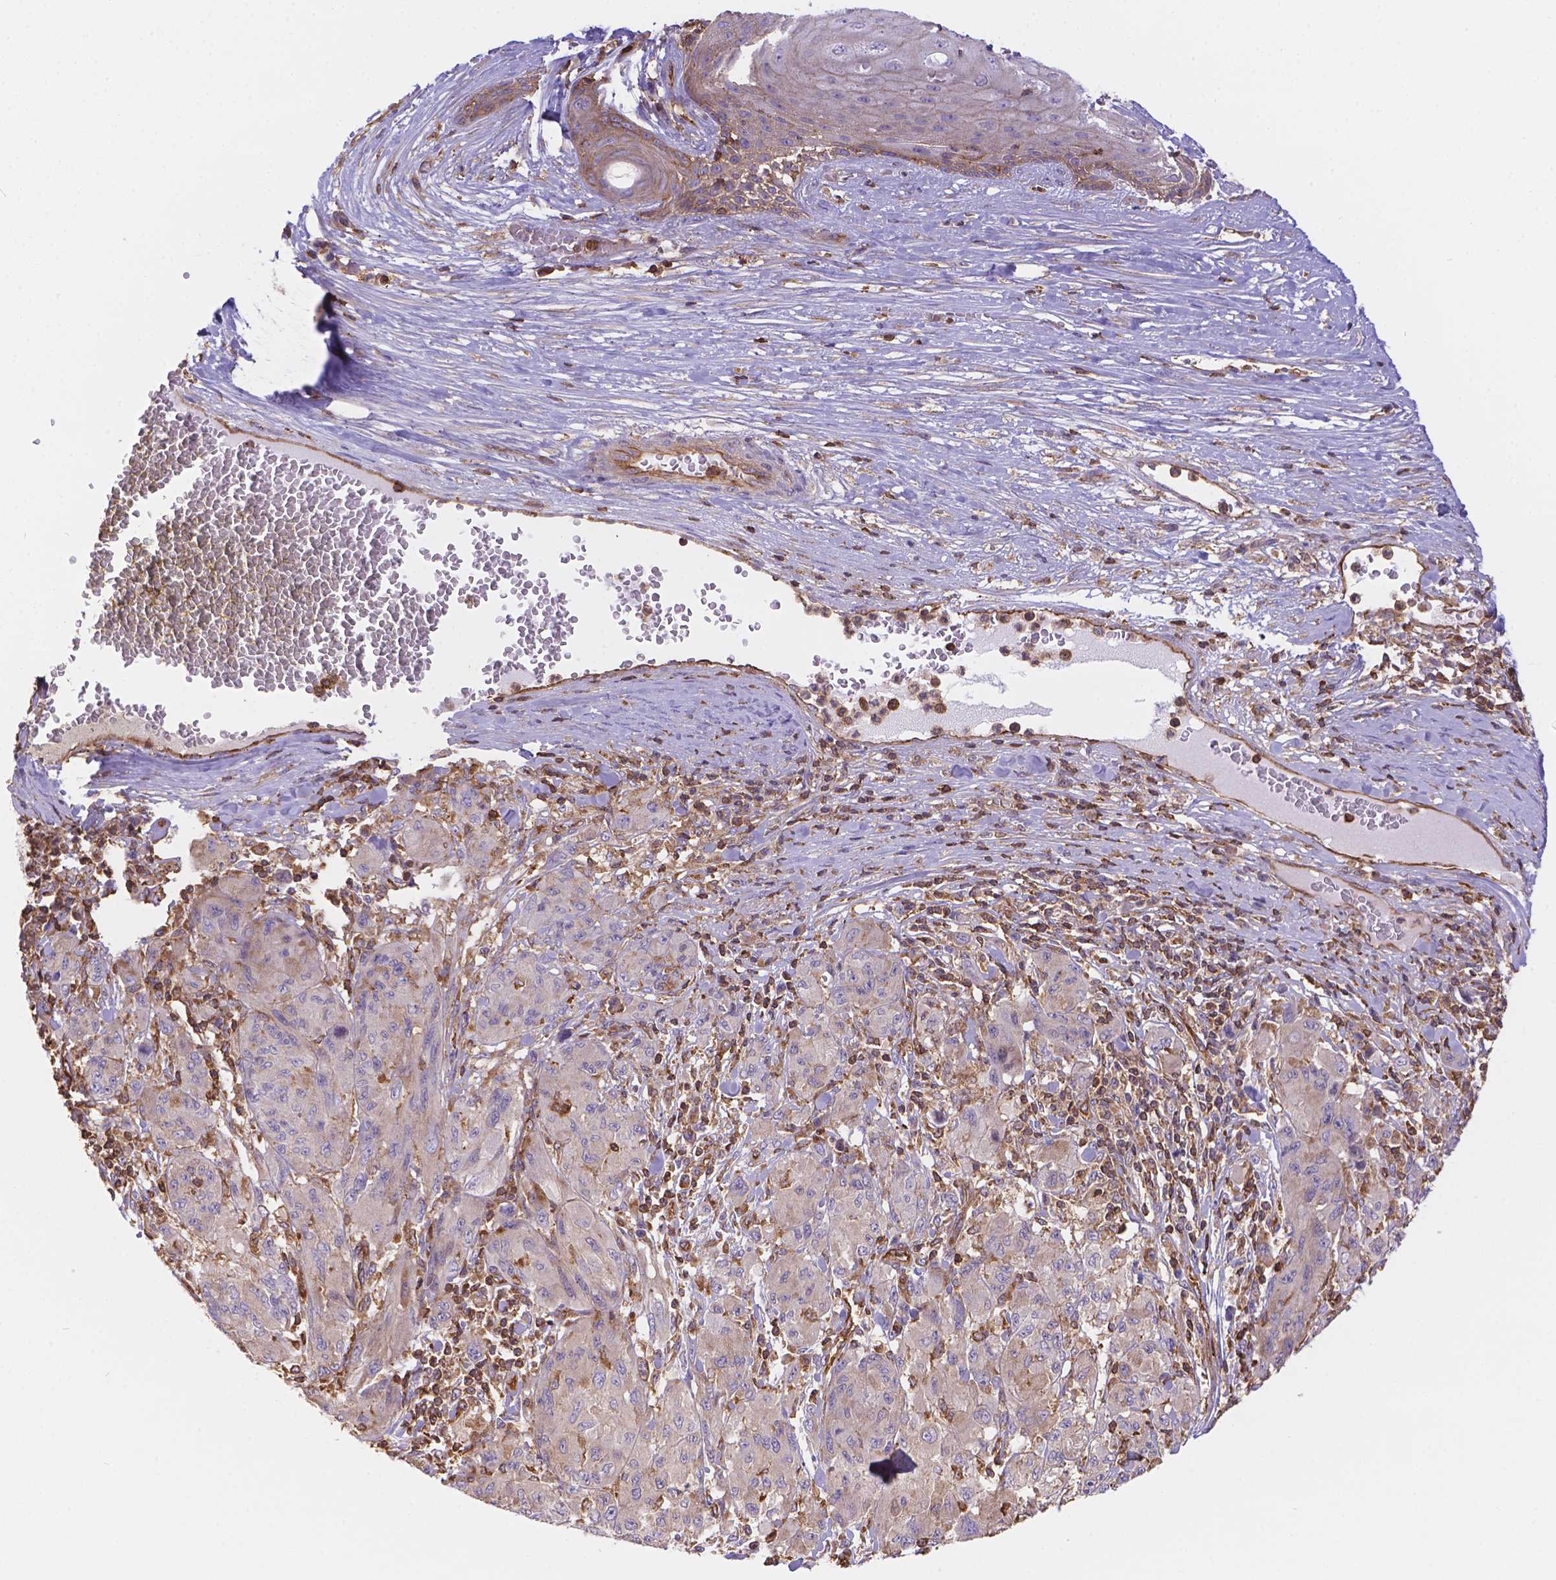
{"staining": {"intensity": "negative", "quantity": "none", "location": "none"}, "tissue": "melanoma", "cell_type": "Tumor cells", "image_type": "cancer", "snomed": [{"axis": "morphology", "description": "Malignant melanoma, NOS"}, {"axis": "topography", "description": "Skin"}], "caption": "Immunohistochemical staining of human melanoma shows no significant expression in tumor cells. (Stains: DAB immunohistochemistry (IHC) with hematoxylin counter stain, Microscopy: brightfield microscopy at high magnification).", "gene": "DMWD", "patient": {"sex": "female", "age": 91}}